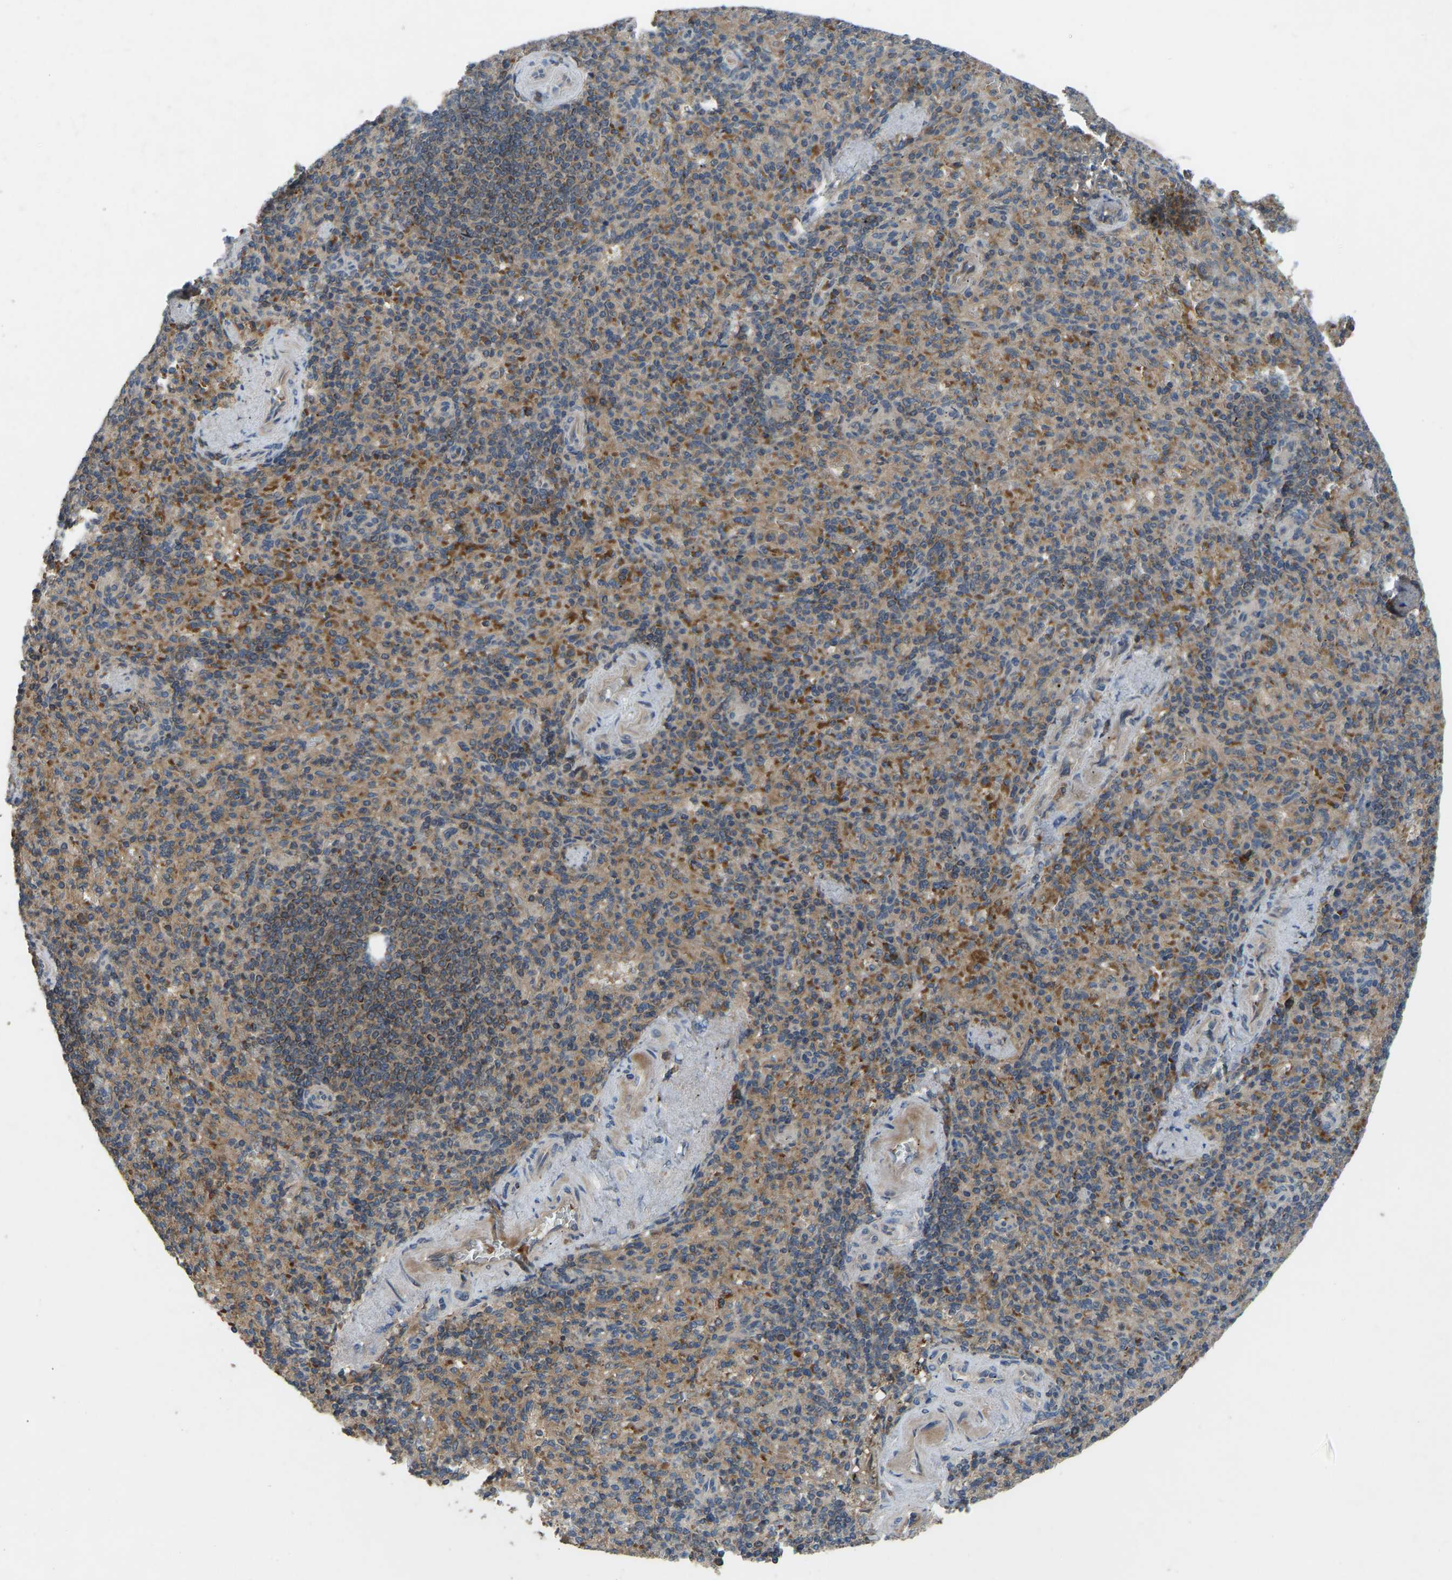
{"staining": {"intensity": "strong", "quantity": "25%-75%", "location": "cytoplasmic/membranous"}, "tissue": "spleen", "cell_type": "Cells in red pulp", "image_type": "normal", "snomed": [{"axis": "morphology", "description": "Normal tissue, NOS"}, {"axis": "topography", "description": "Spleen"}], "caption": "Immunohistochemistry of normal spleen displays high levels of strong cytoplasmic/membranous positivity in about 25%-75% of cells in red pulp.", "gene": "ZNF71", "patient": {"sex": "female", "age": 74}}